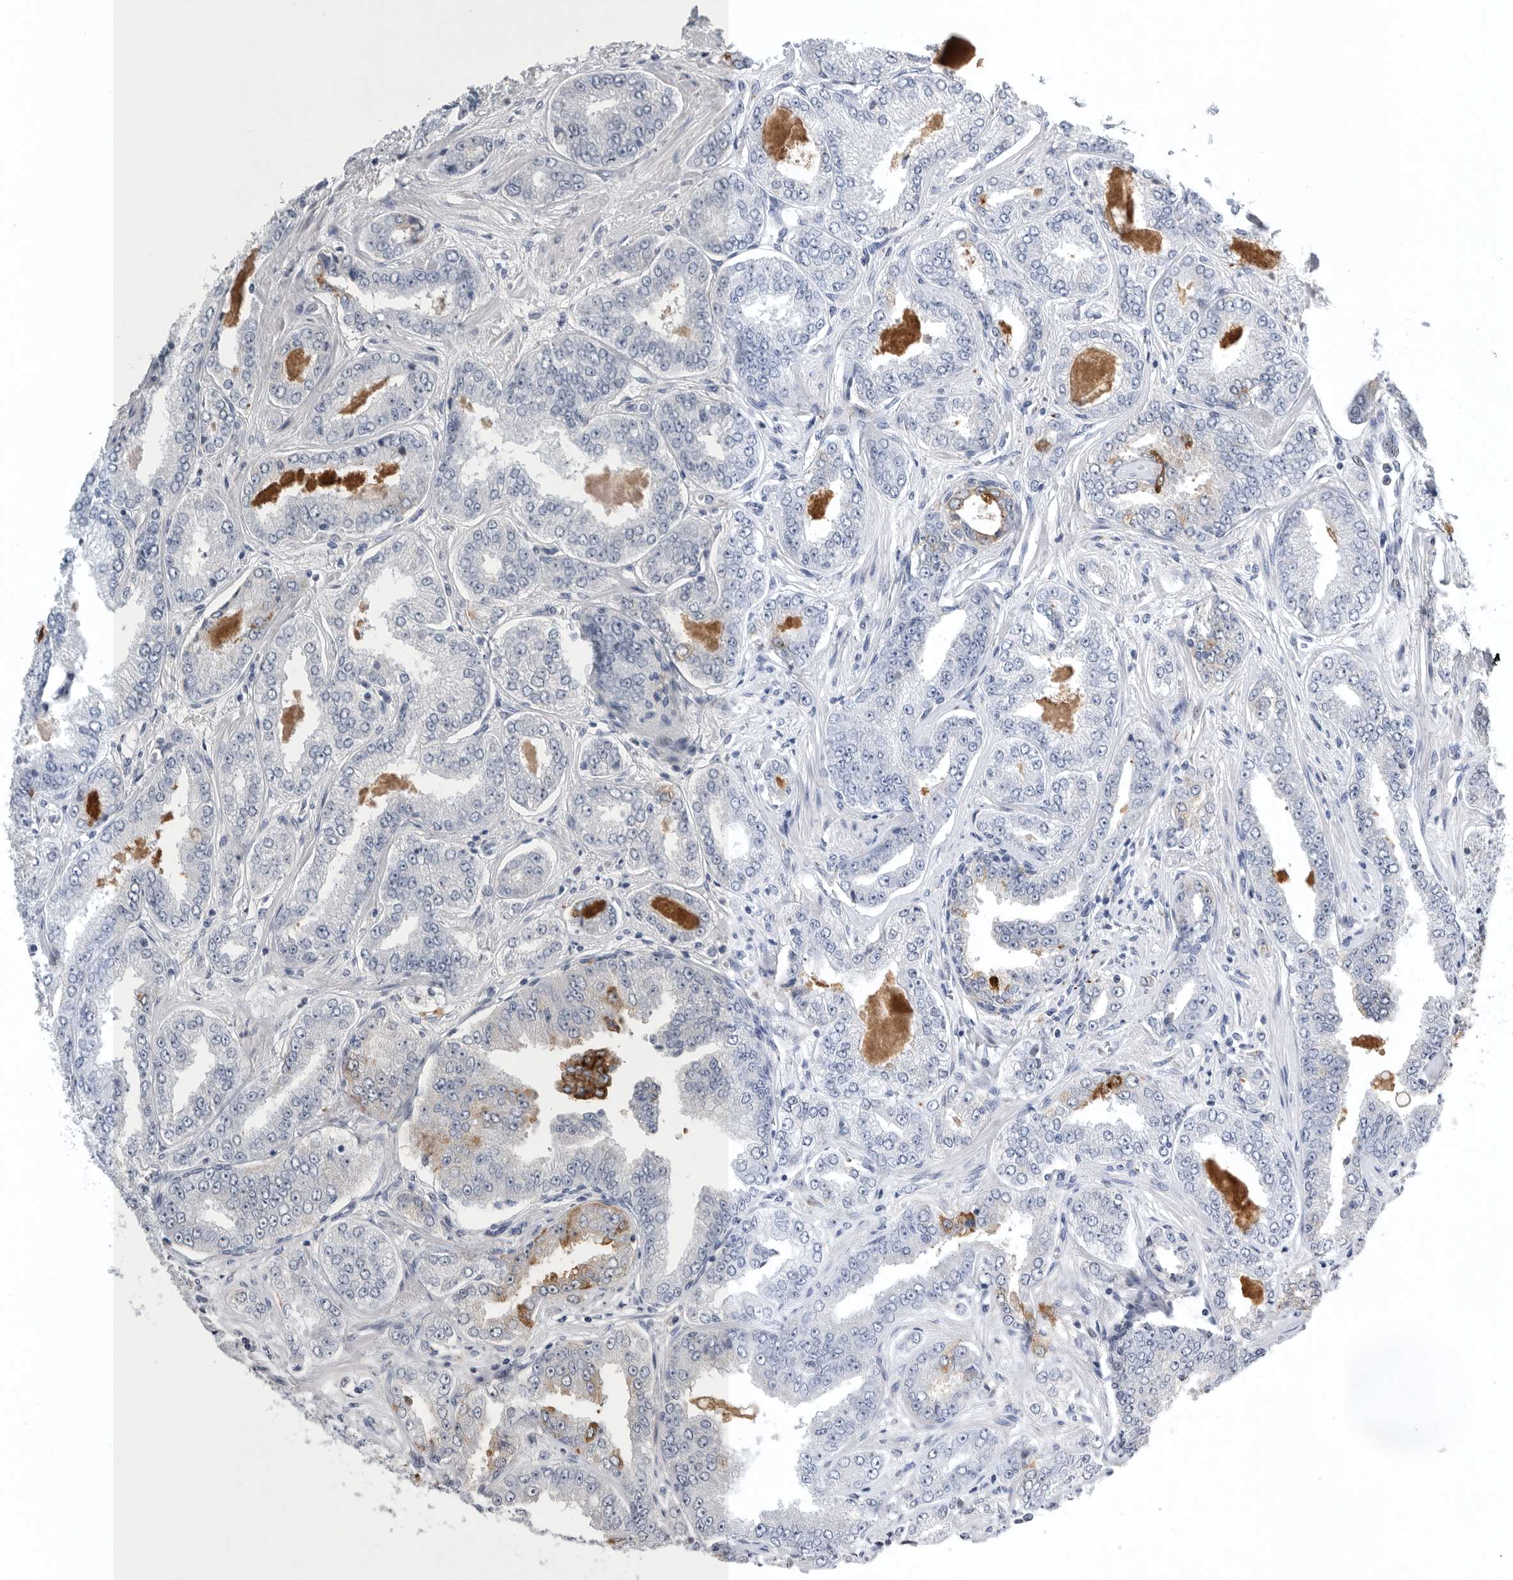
{"staining": {"intensity": "negative", "quantity": "none", "location": "none"}, "tissue": "prostate cancer", "cell_type": "Tumor cells", "image_type": "cancer", "snomed": [{"axis": "morphology", "description": "Adenocarcinoma, High grade"}, {"axis": "topography", "description": "Prostate"}], "caption": "Tumor cells are negative for protein expression in human high-grade adenocarcinoma (prostate).", "gene": "TIMP1", "patient": {"sex": "male", "age": 71}}